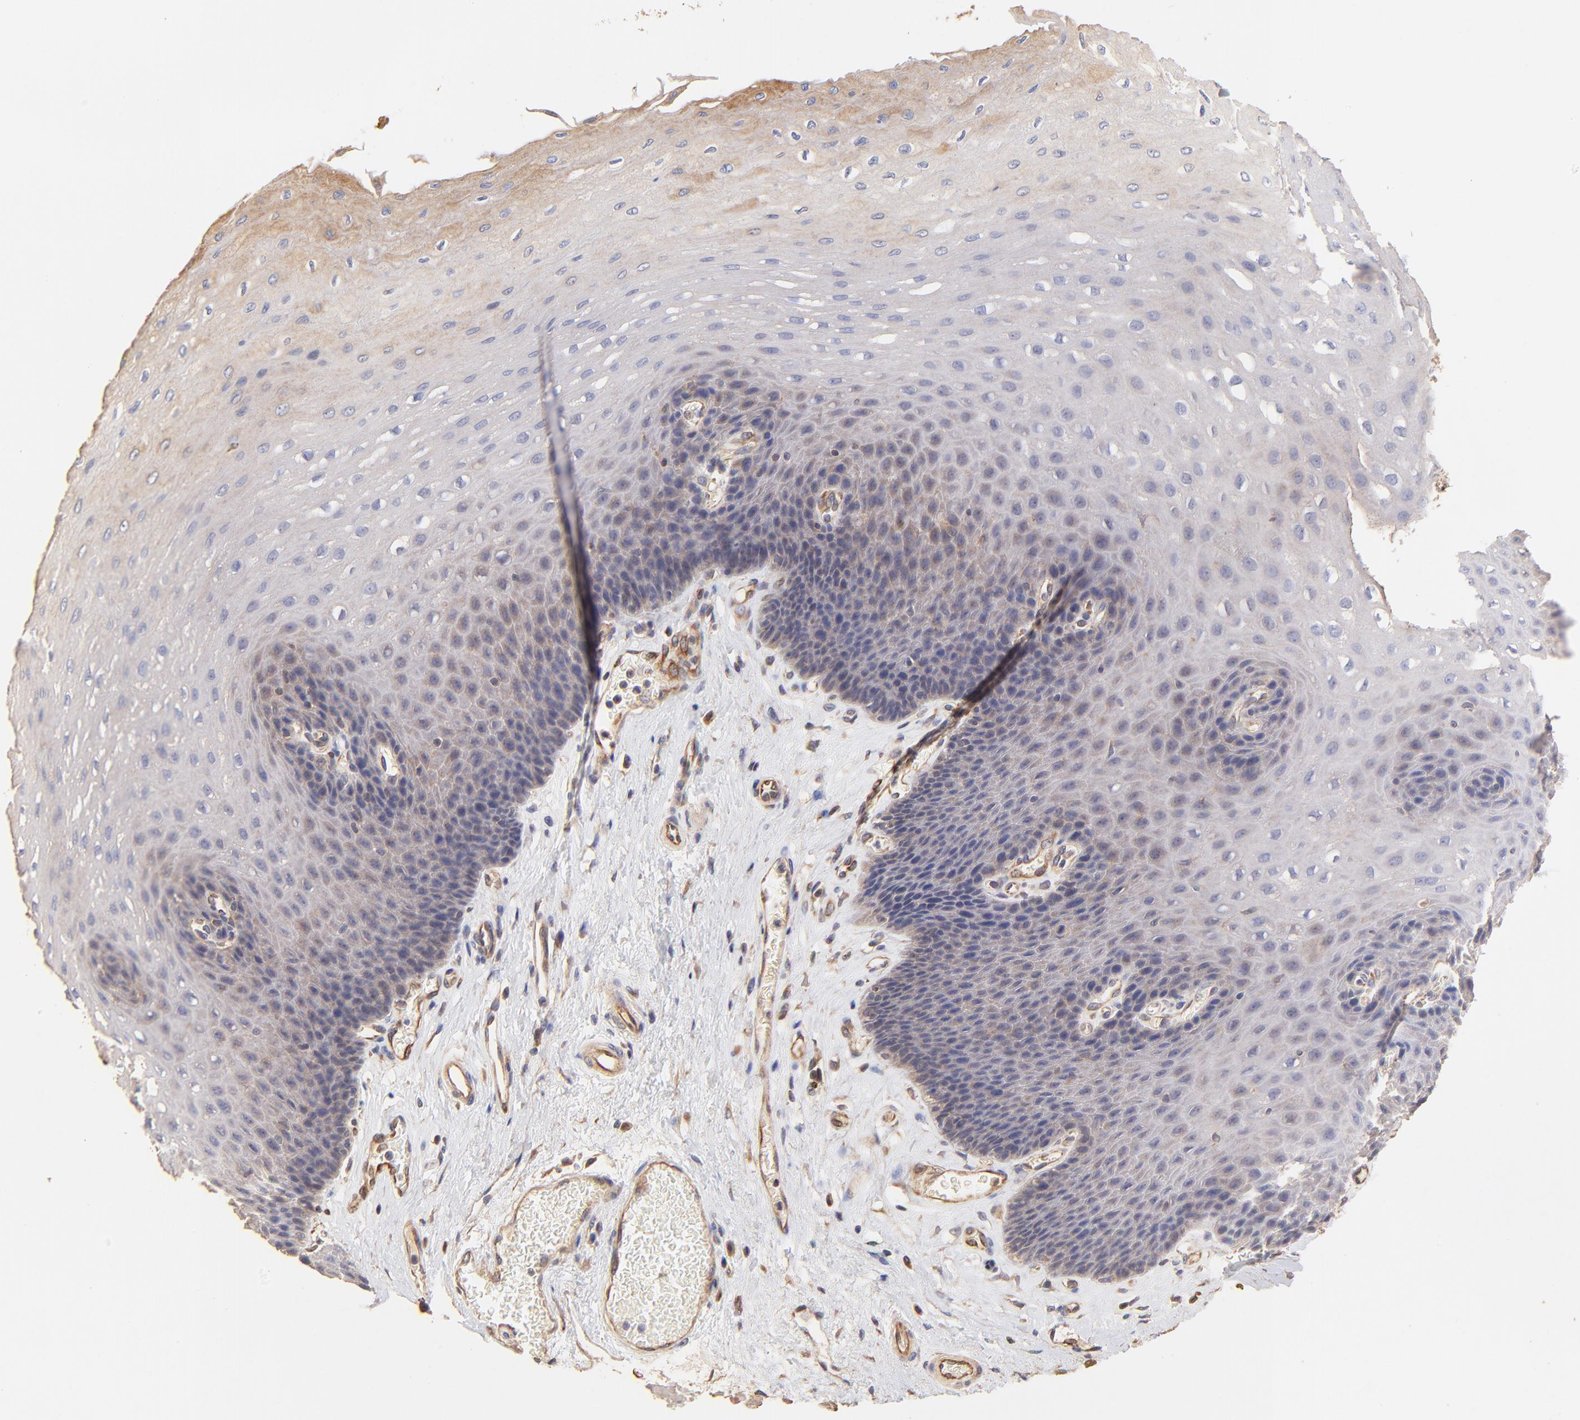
{"staining": {"intensity": "weak", "quantity": "25%-75%", "location": "cytoplasmic/membranous"}, "tissue": "esophagus", "cell_type": "Squamous epithelial cells", "image_type": "normal", "snomed": [{"axis": "morphology", "description": "Normal tissue, NOS"}, {"axis": "topography", "description": "Esophagus"}], "caption": "Squamous epithelial cells display low levels of weak cytoplasmic/membranous expression in approximately 25%-75% of cells in unremarkable esophagus. The staining is performed using DAB brown chromogen to label protein expression. The nuclei are counter-stained blue using hematoxylin.", "gene": "TNFAIP3", "patient": {"sex": "female", "age": 72}}